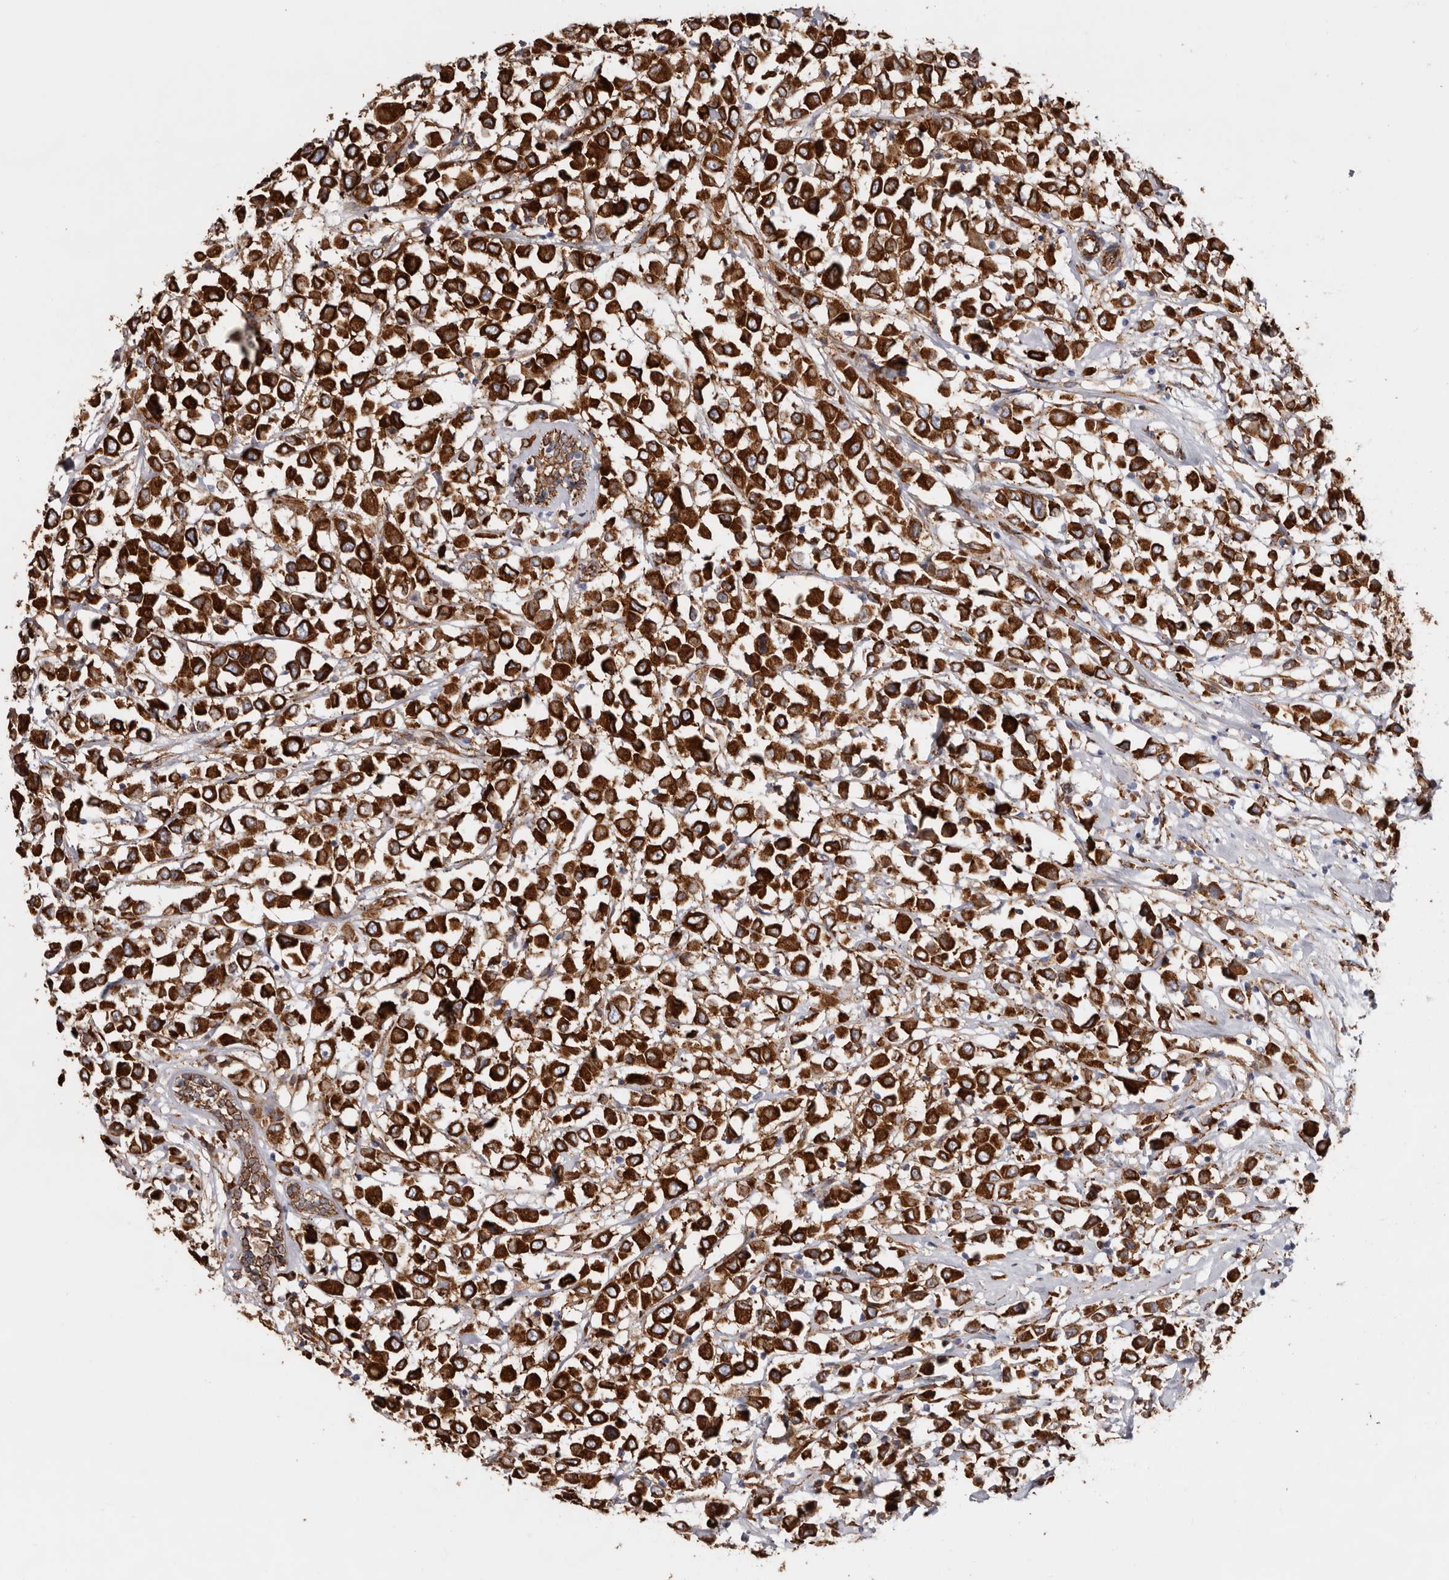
{"staining": {"intensity": "strong", "quantity": ">75%", "location": "cytoplasmic/membranous"}, "tissue": "breast cancer", "cell_type": "Tumor cells", "image_type": "cancer", "snomed": [{"axis": "morphology", "description": "Duct carcinoma"}, {"axis": "topography", "description": "Breast"}], "caption": "A high amount of strong cytoplasmic/membranous staining is seen in about >75% of tumor cells in breast cancer (invasive ductal carcinoma) tissue.", "gene": "SEMA3E", "patient": {"sex": "female", "age": 61}}